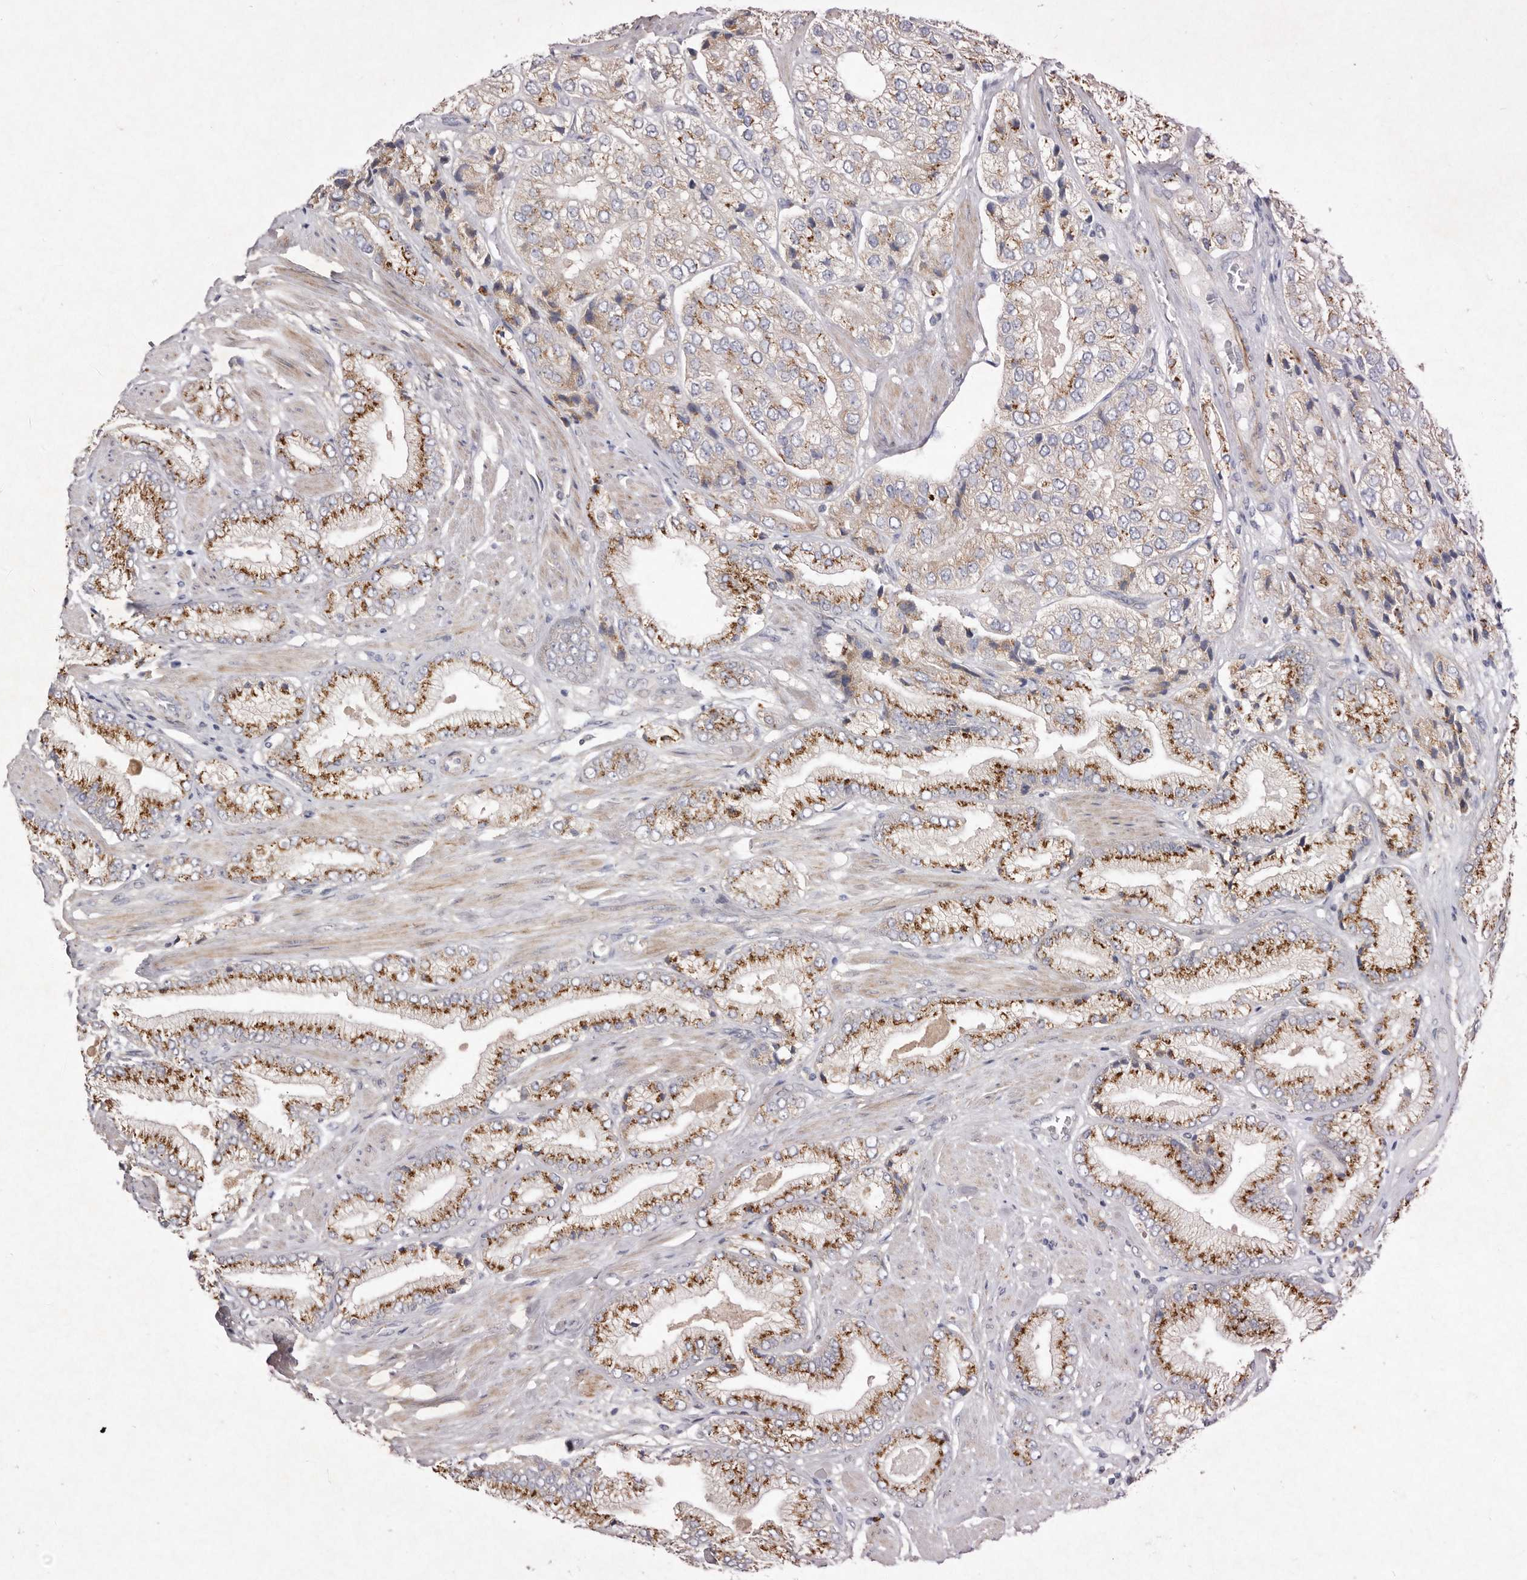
{"staining": {"intensity": "moderate", "quantity": "25%-75%", "location": "cytoplasmic/membranous"}, "tissue": "prostate cancer", "cell_type": "Tumor cells", "image_type": "cancer", "snomed": [{"axis": "morphology", "description": "Adenocarcinoma, High grade"}, {"axis": "topography", "description": "Prostate"}], "caption": "Prostate high-grade adenocarcinoma tissue exhibits moderate cytoplasmic/membranous expression in about 25%-75% of tumor cells", "gene": "USP24", "patient": {"sex": "male", "age": 50}}